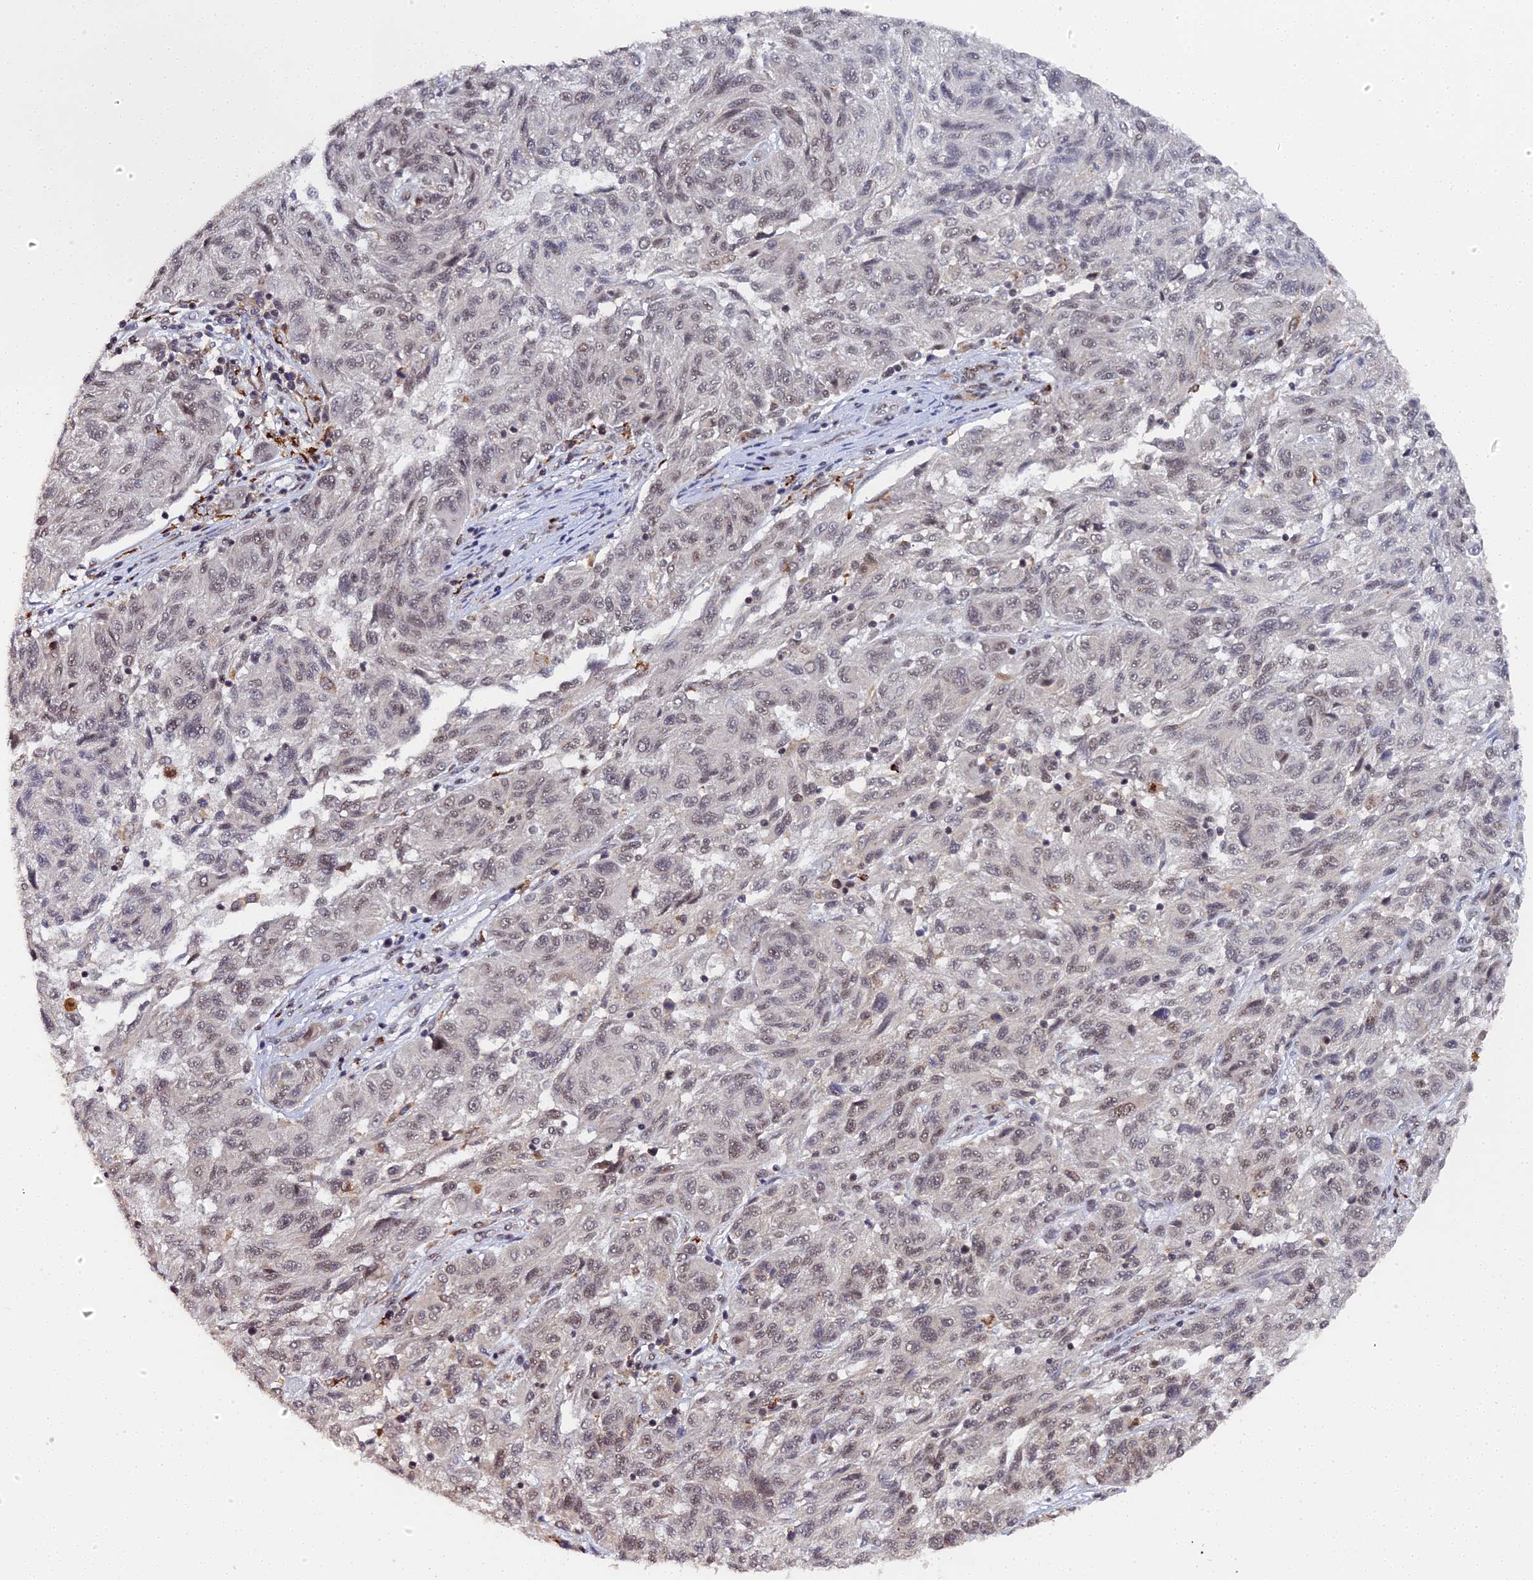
{"staining": {"intensity": "weak", "quantity": ">75%", "location": "nuclear"}, "tissue": "melanoma", "cell_type": "Tumor cells", "image_type": "cancer", "snomed": [{"axis": "morphology", "description": "Malignant melanoma, NOS"}, {"axis": "topography", "description": "Skin"}], "caption": "The photomicrograph demonstrates immunohistochemical staining of malignant melanoma. There is weak nuclear staining is appreciated in approximately >75% of tumor cells.", "gene": "MAGOHB", "patient": {"sex": "male", "age": 53}}